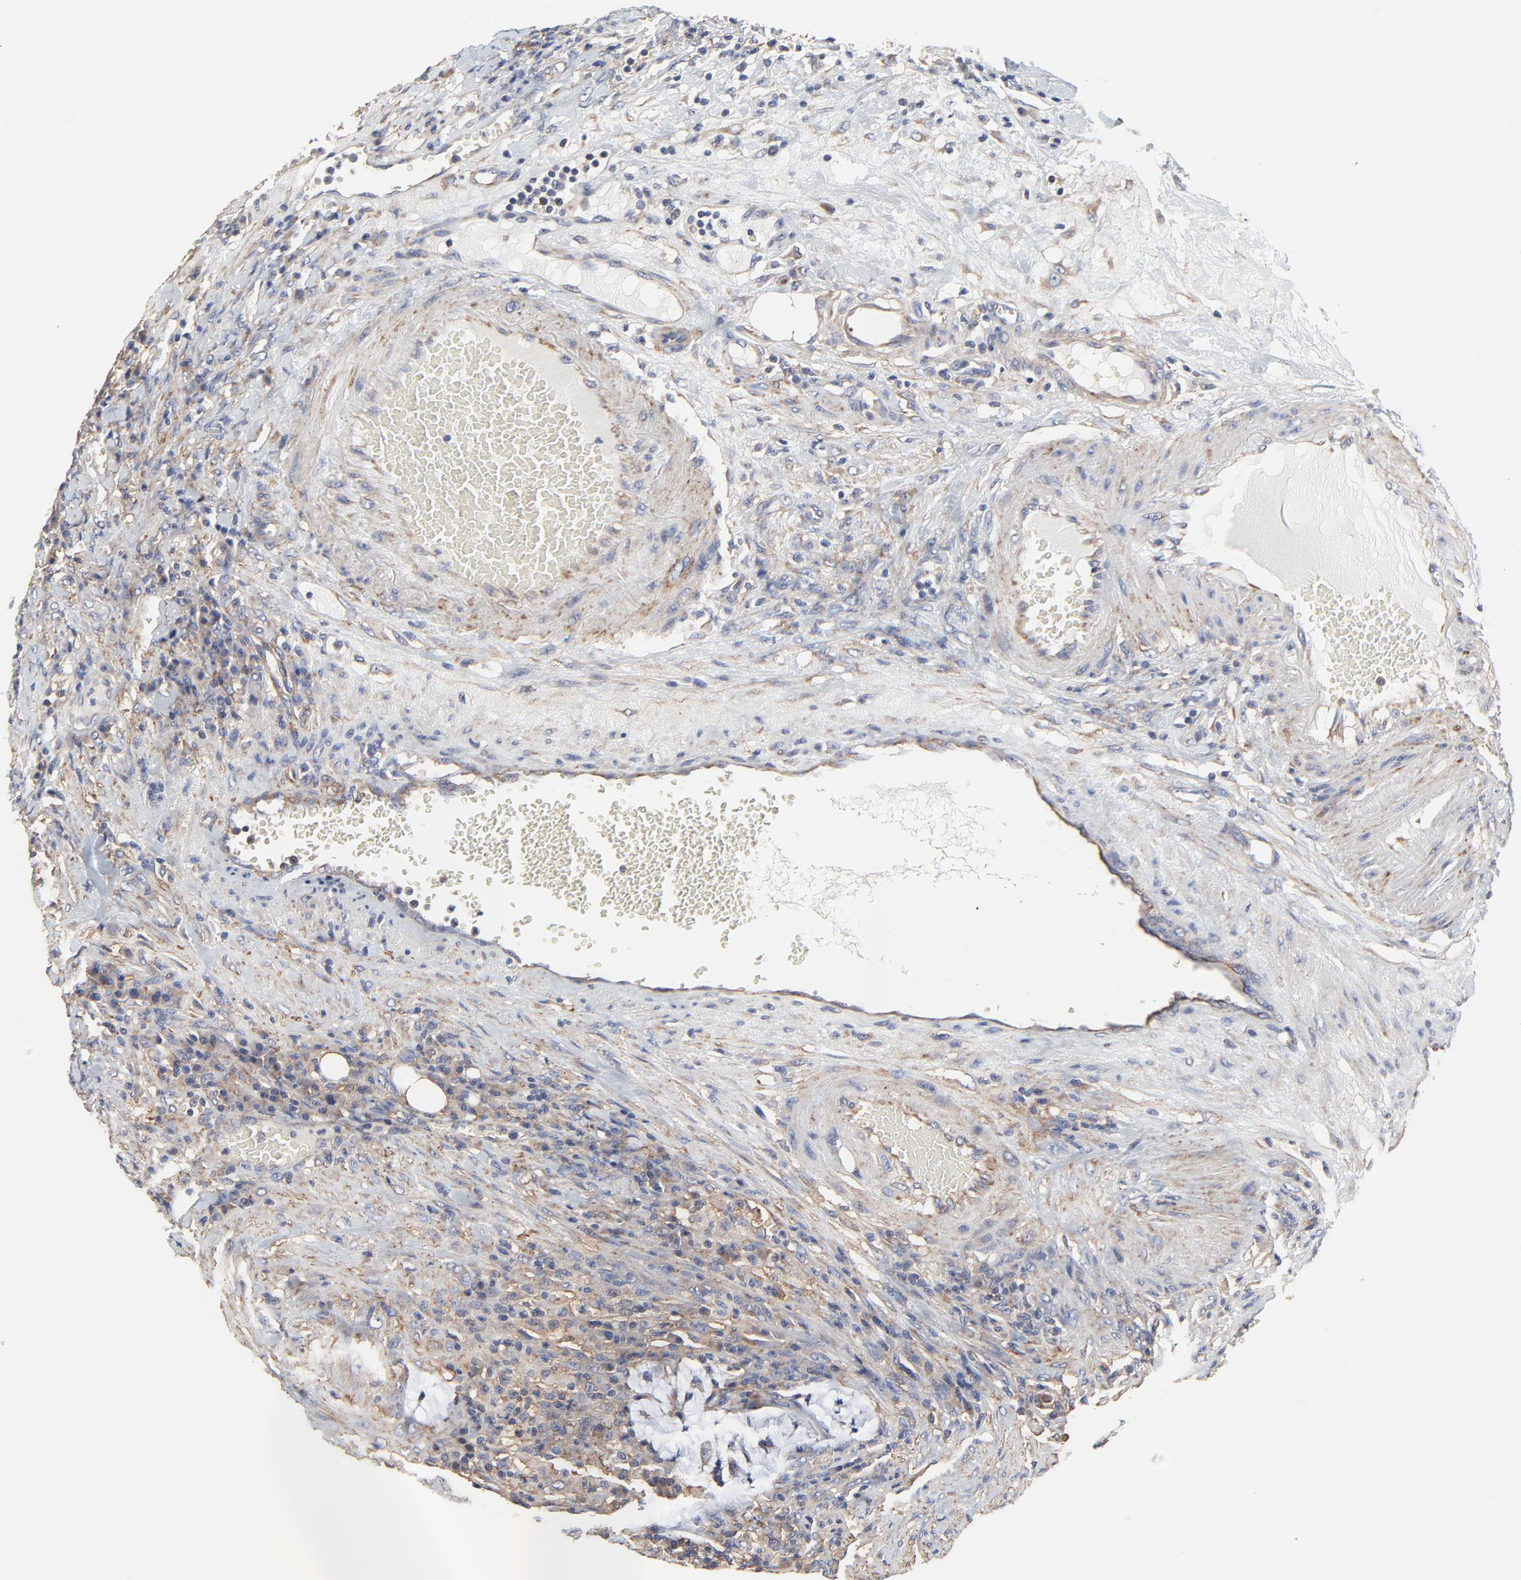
{"staining": {"intensity": "weak", "quantity": ">75%", "location": "cytoplasmic/membranous"}, "tissue": "colorectal cancer", "cell_type": "Tumor cells", "image_type": "cancer", "snomed": [{"axis": "morphology", "description": "Adenocarcinoma, NOS"}, {"axis": "topography", "description": "Colon"}], "caption": "Immunohistochemistry image of human colorectal adenocarcinoma stained for a protein (brown), which shows low levels of weak cytoplasmic/membranous expression in about >75% of tumor cells.", "gene": "NXF3", "patient": {"sex": "male", "age": 54}}